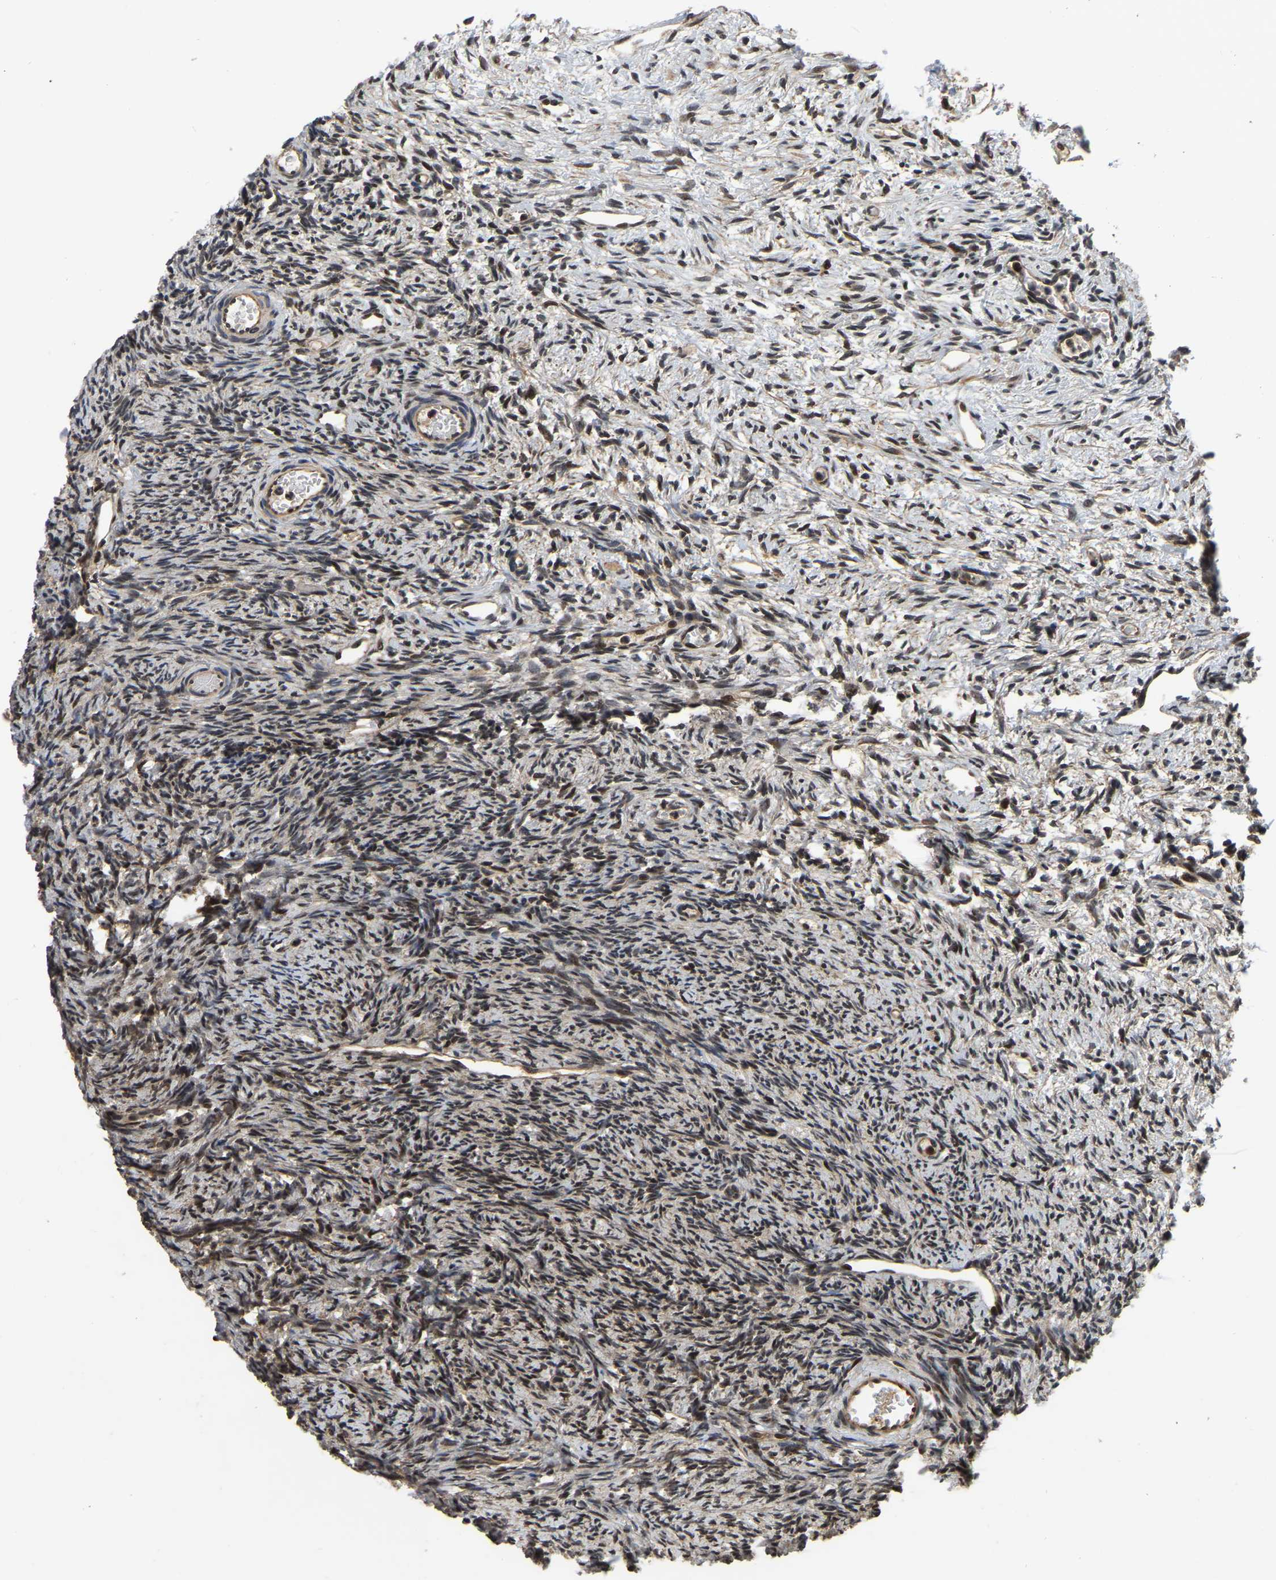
{"staining": {"intensity": "moderate", "quantity": "25%-75%", "location": "cytoplasmic/membranous,nuclear"}, "tissue": "ovary", "cell_type": "Follicle cells", "image_type": "normal", "snomed": [{"axis": "morphology", "description": "Normal tissue, NOS"}, {"axis": "topography", "description": "Ovary"}], "caption": "This histopathology image demonstrates unremarkable ovary stained with immunohistochemistry to label a protein in brown. The cytoplasmic/membranous,nuclear of follicle cells show moderate positivity for the protein. Nuclei are counter-stained blue.", "gene": "CIAO1", "patient": {"sex": "female", "age": 33}}